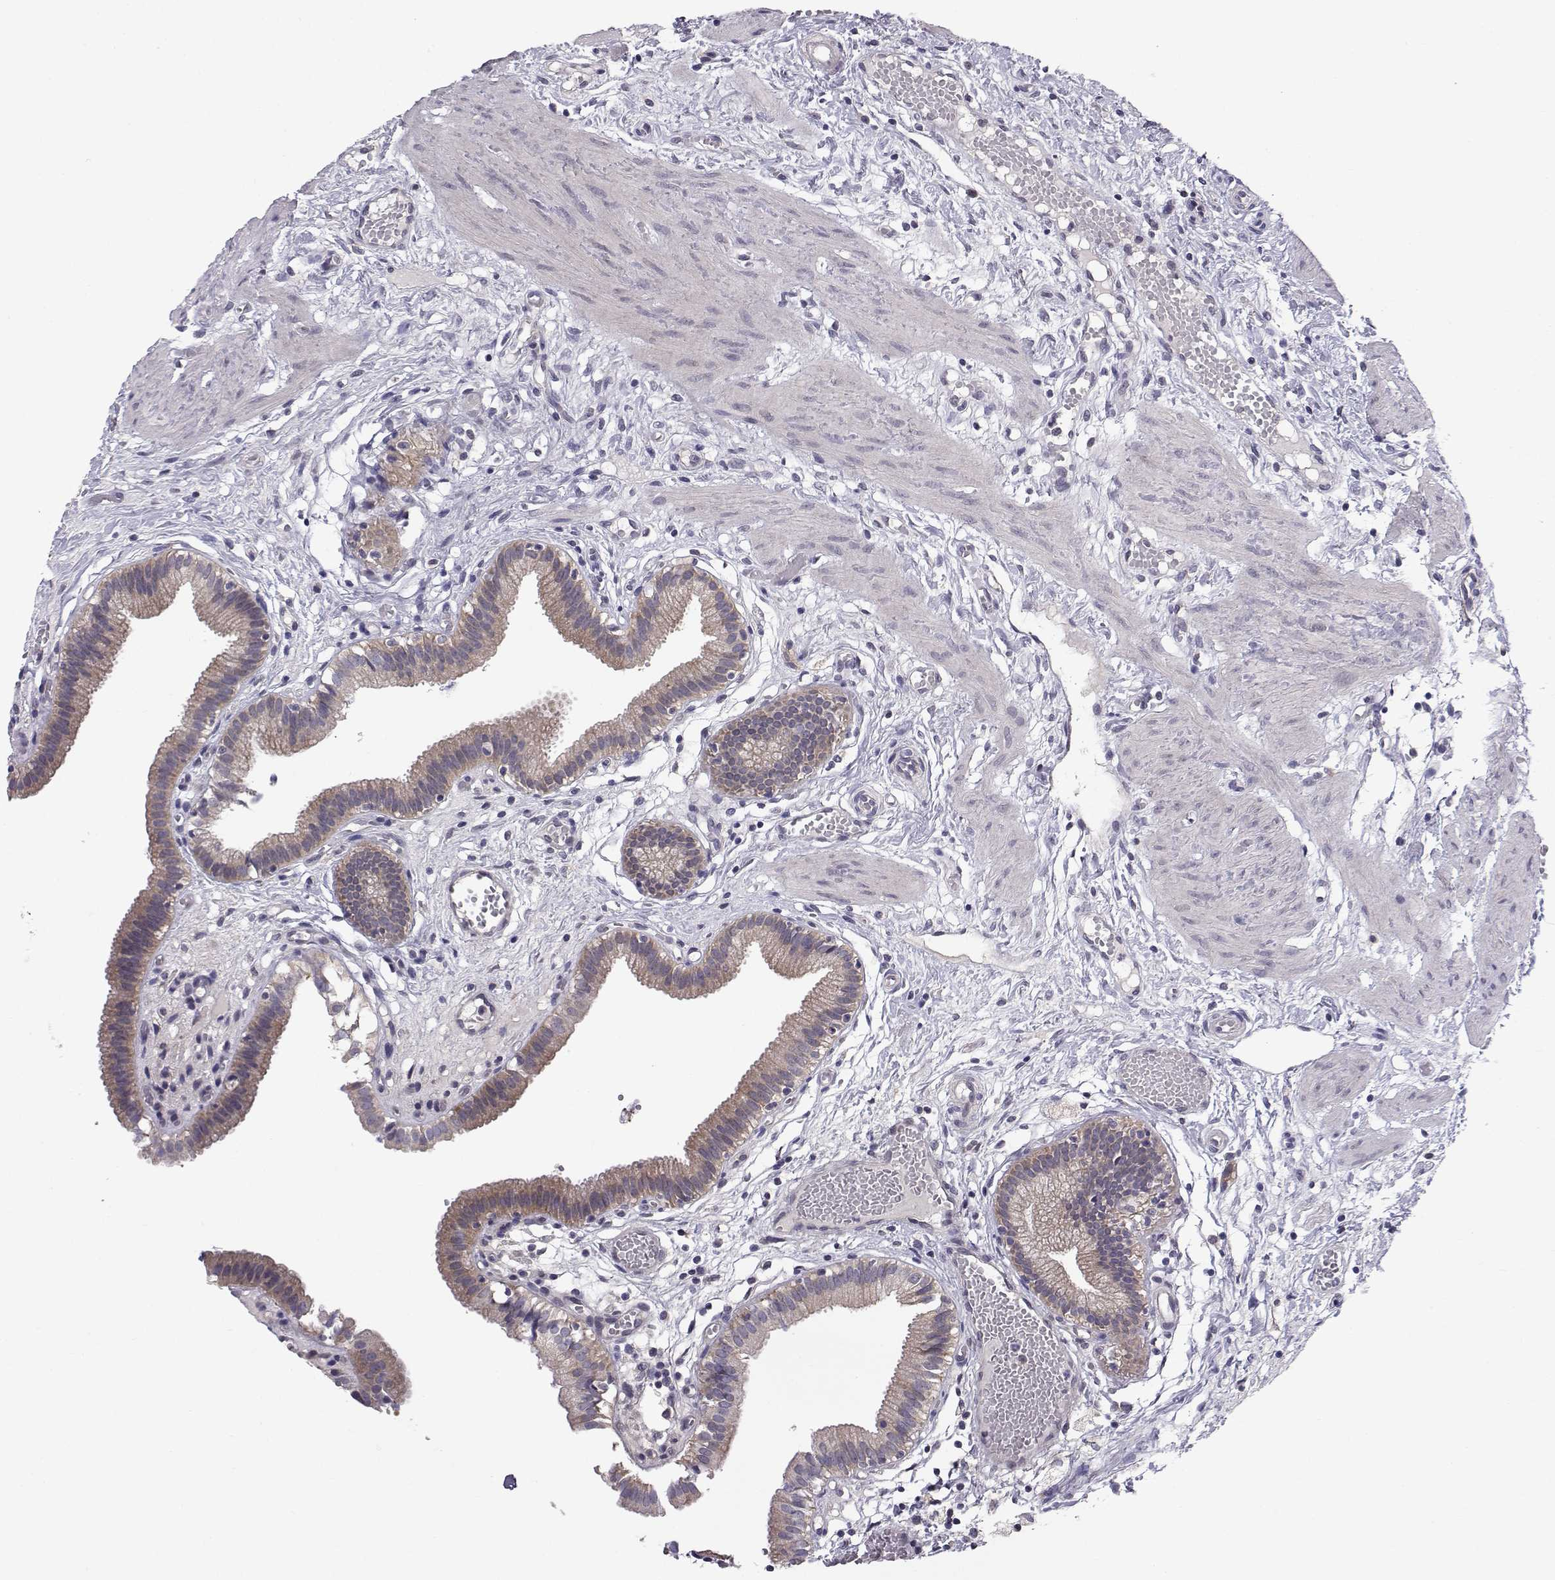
{"staining": {"intensity": "moderate", "quantity": ">75%", "location": "cytoplasmic/membranous"}, "tissue": "gallbladder", "cell_type": "Glandular cells", "image_type": "normal", "snomed": [{"axis": "morphology", "description": "Normal tissue, NOS"}, {"axis": "topography", "description": "Gallbladder"}], "caption": "Immunohistochemistry (IHC) (DAB) staining of normal gallbladder displays moderate cytoplasmic/membranous protein staining in approximately >75% of glandular cells. Using DAB (brown) and hematoxylin (blue) stains, captured at high magnification using brightfield microscopy.", "gene": "PEX5L", "patient": {"sex": "female", "age": 24}}